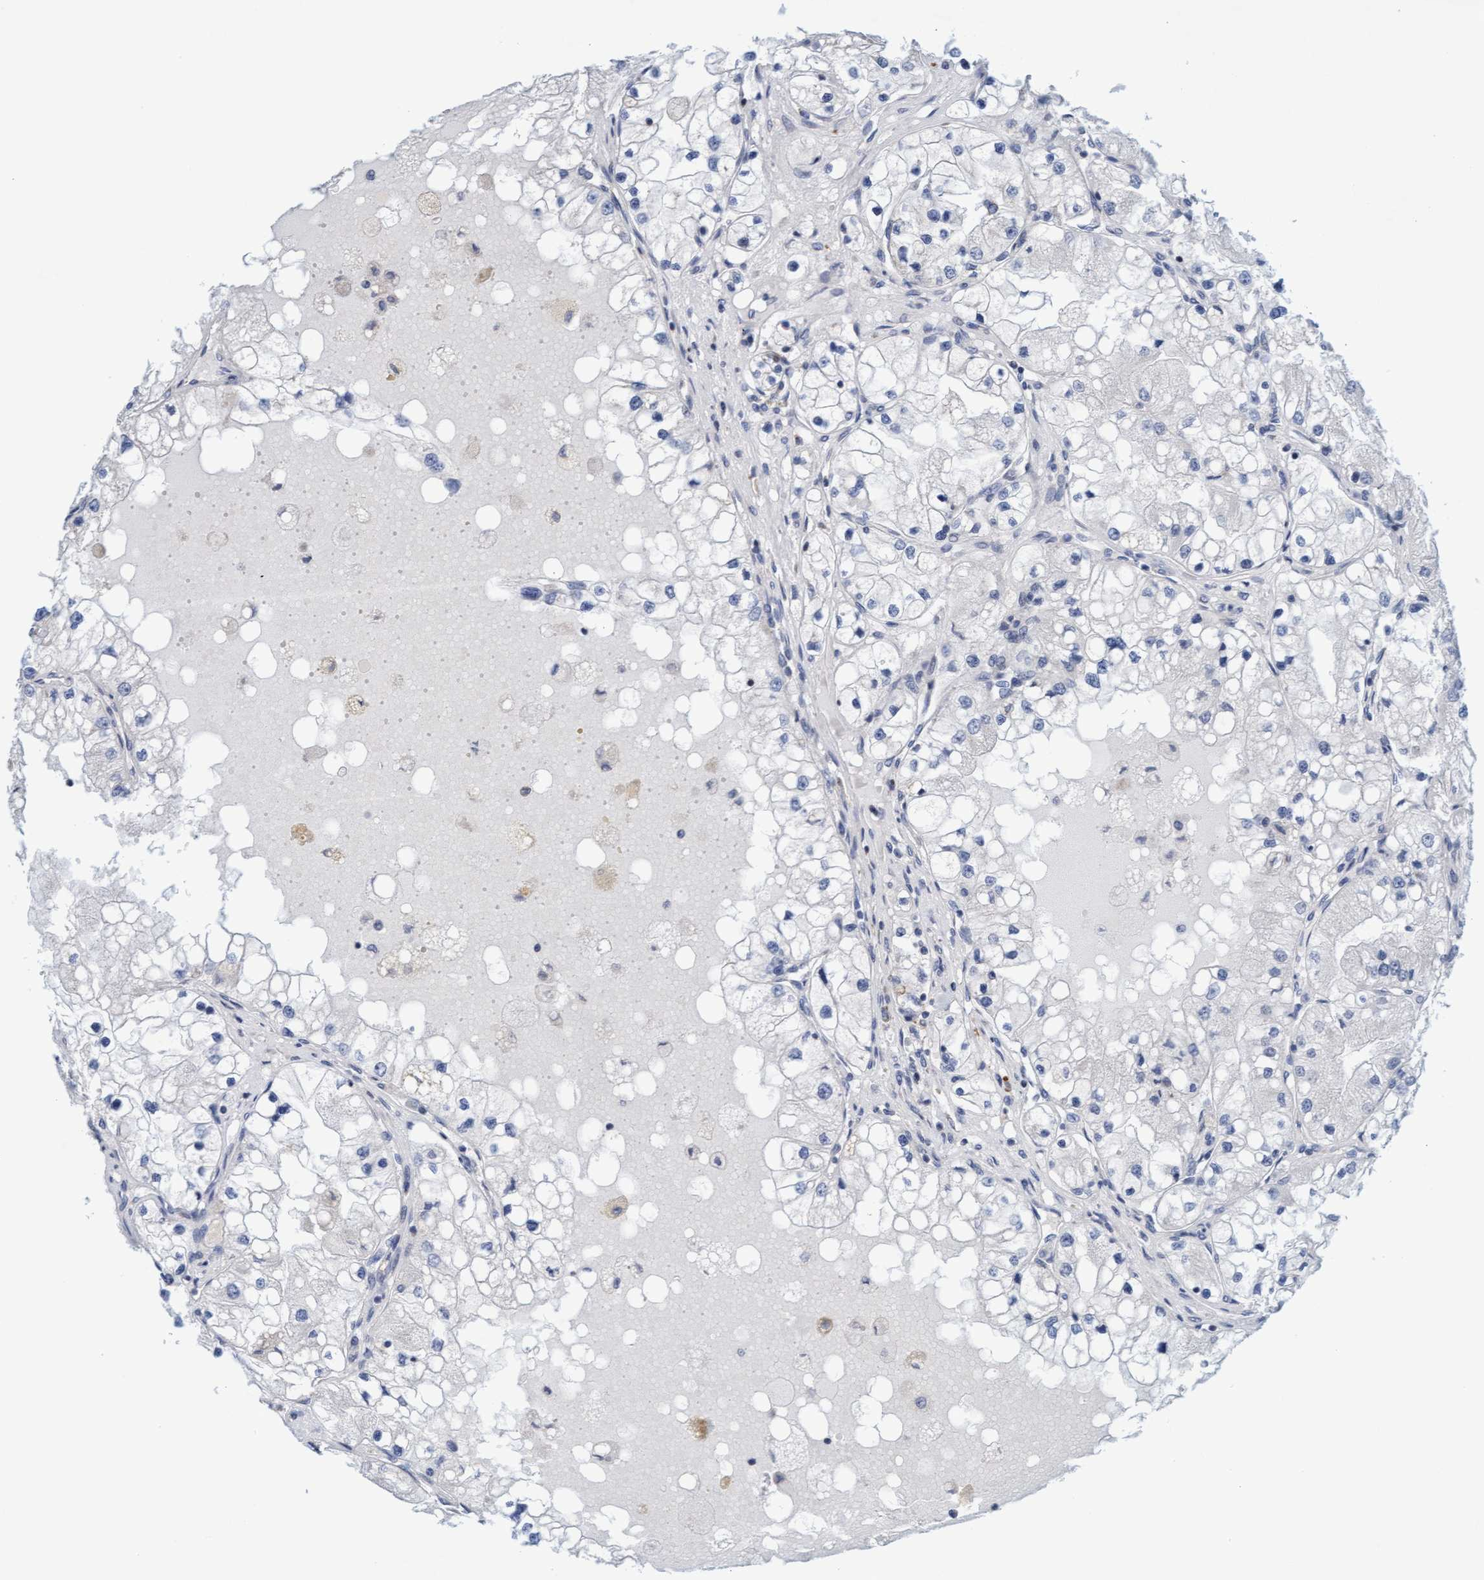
{"staining": {"intensity": "negative", "quantity": "none", "location": "none"}, "tissue": "renal cancer", "cell_type": "Tumor cells", "image_type": "cancer", "snomed": [{"axis": "morphology", "description": "Adenocarcinoma, NOS"}, {"axis": "topography", "description": "Kidney"}], "caption": "Human adenocarcinoma (renal) stained for a protein using immunohistochemistry displays no positivity in tumor cells.", "gene": "SLC28A3", "patient": {"sex": "male", "age": 68}}